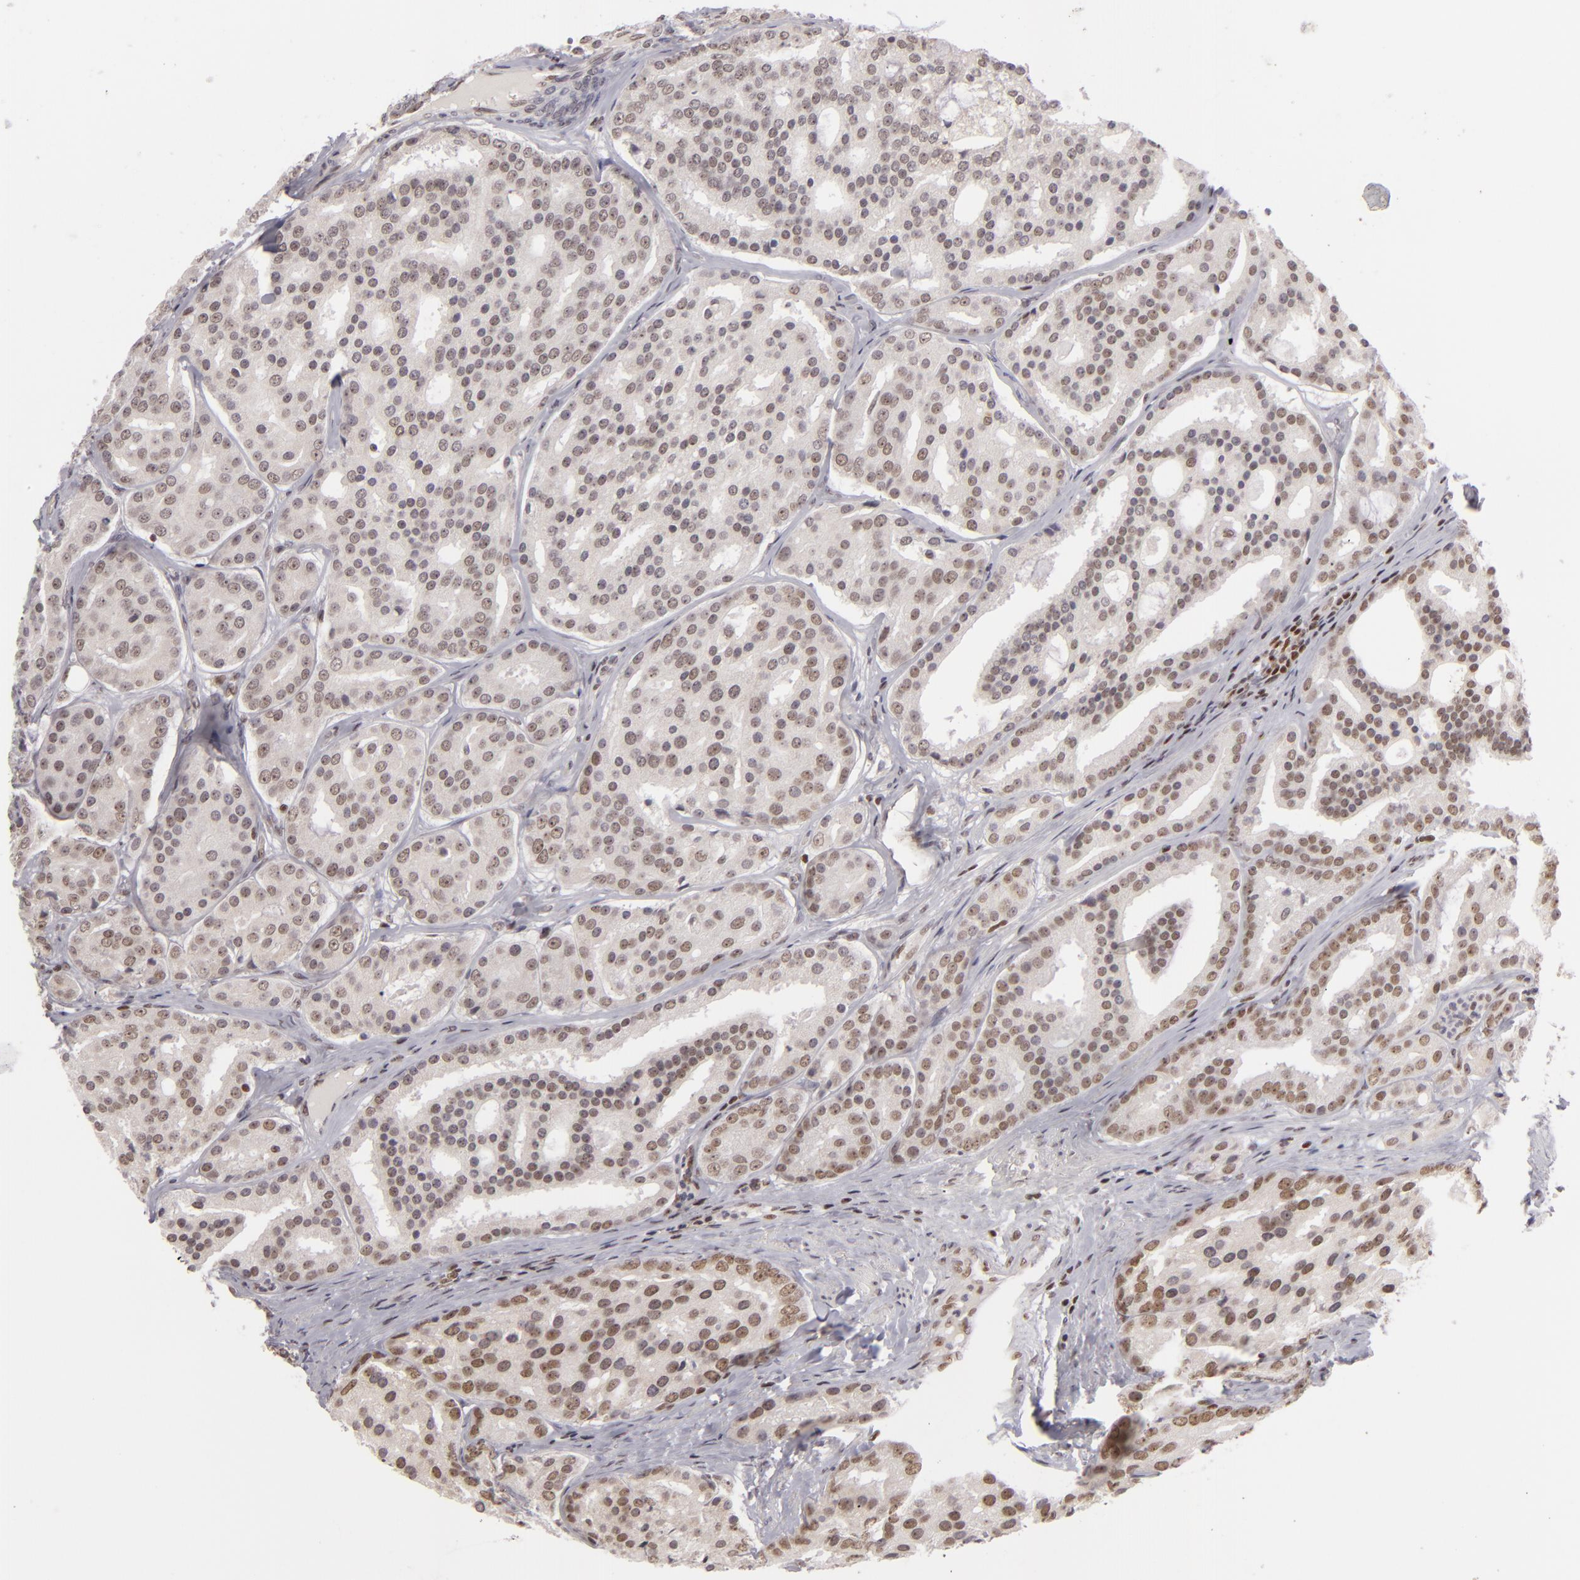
{"staining": {"intensity": "moderate", "quantity": ">75%", "location": "nuclear"}, "tissue": "prostate cancer", "cell_type": "Tumor cells", "image_type": "cancer", "snomed": [{"axis": "morphology", "description": "Adenocarcinoma, High grade"}, {"axis": "topography", "description": "Prostate"}], "caption": "Prostate high-grade adenocarcinoma stained with DAB IHC exhibits medium levels of moderate nuclear staining in approximately >75% of tumor cells.", "gene": "DAXX", "patient": {"sex": "male", "age": 64}}